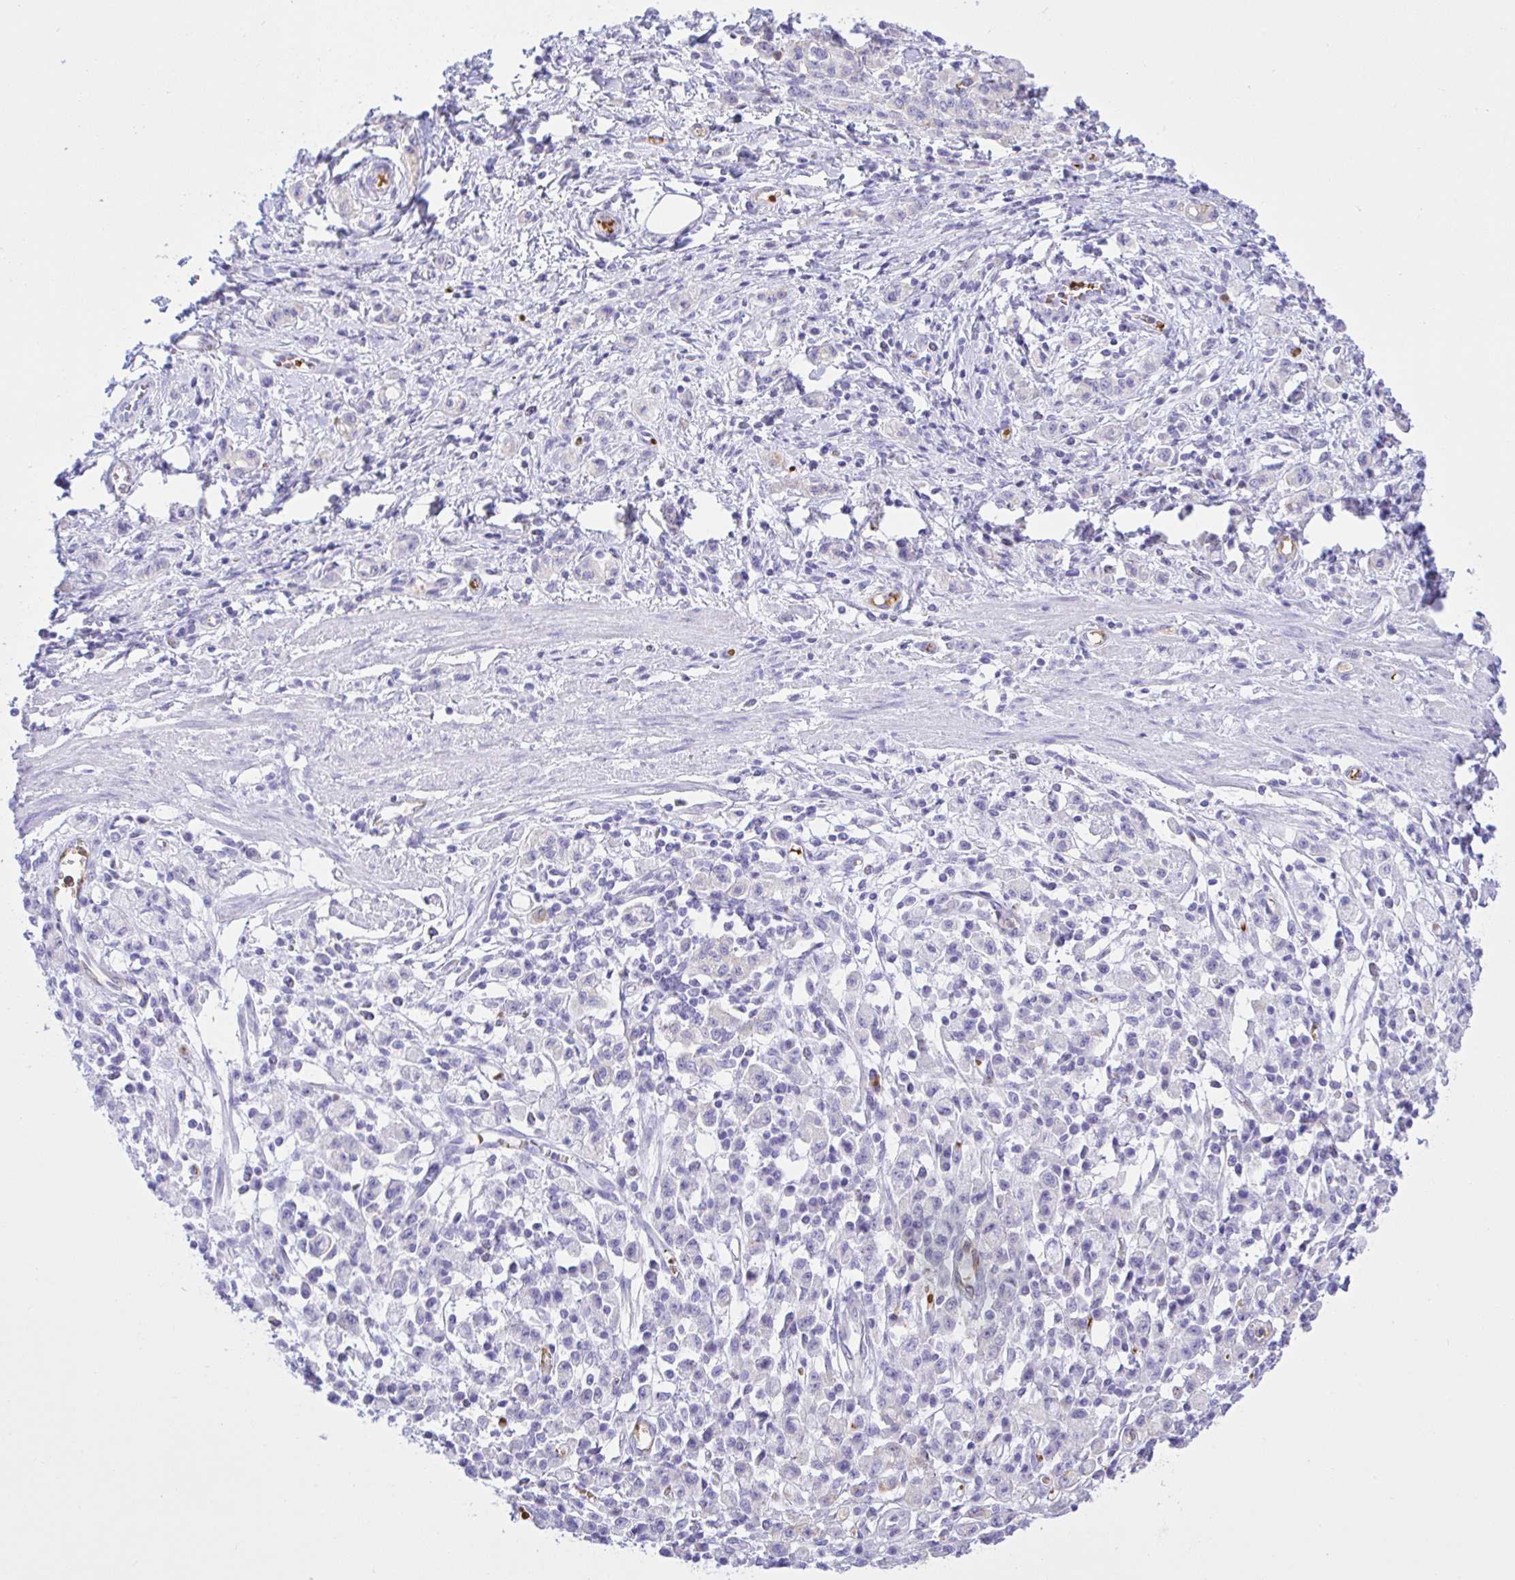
{"staining": {"intensity": "negative", "quantity": "none", "location": "none"}, "tissue": "stomach cancer", "cell_type": "Tumor cells", "image_type": "cancer", "snomed": [{"axis": "morphology", "description": "Adenocarcinoma, NOS"}, {"axis": "topography", "description": "Stomach"}], "caption": "IHC photomicrograph of neoplastic tissue: human stomach cancer stained with DAB (3,3'-diaminobenzidine) demonstrates no significant protein staining in tumor cells. The staining was performed using DAB to visualize the protein expression in brown, while the nuclei were stained in blue with hematoxylin (Magnification: 20x).", "gene": "ZNF221", "patient": {"sex": "male", "age": 77}}